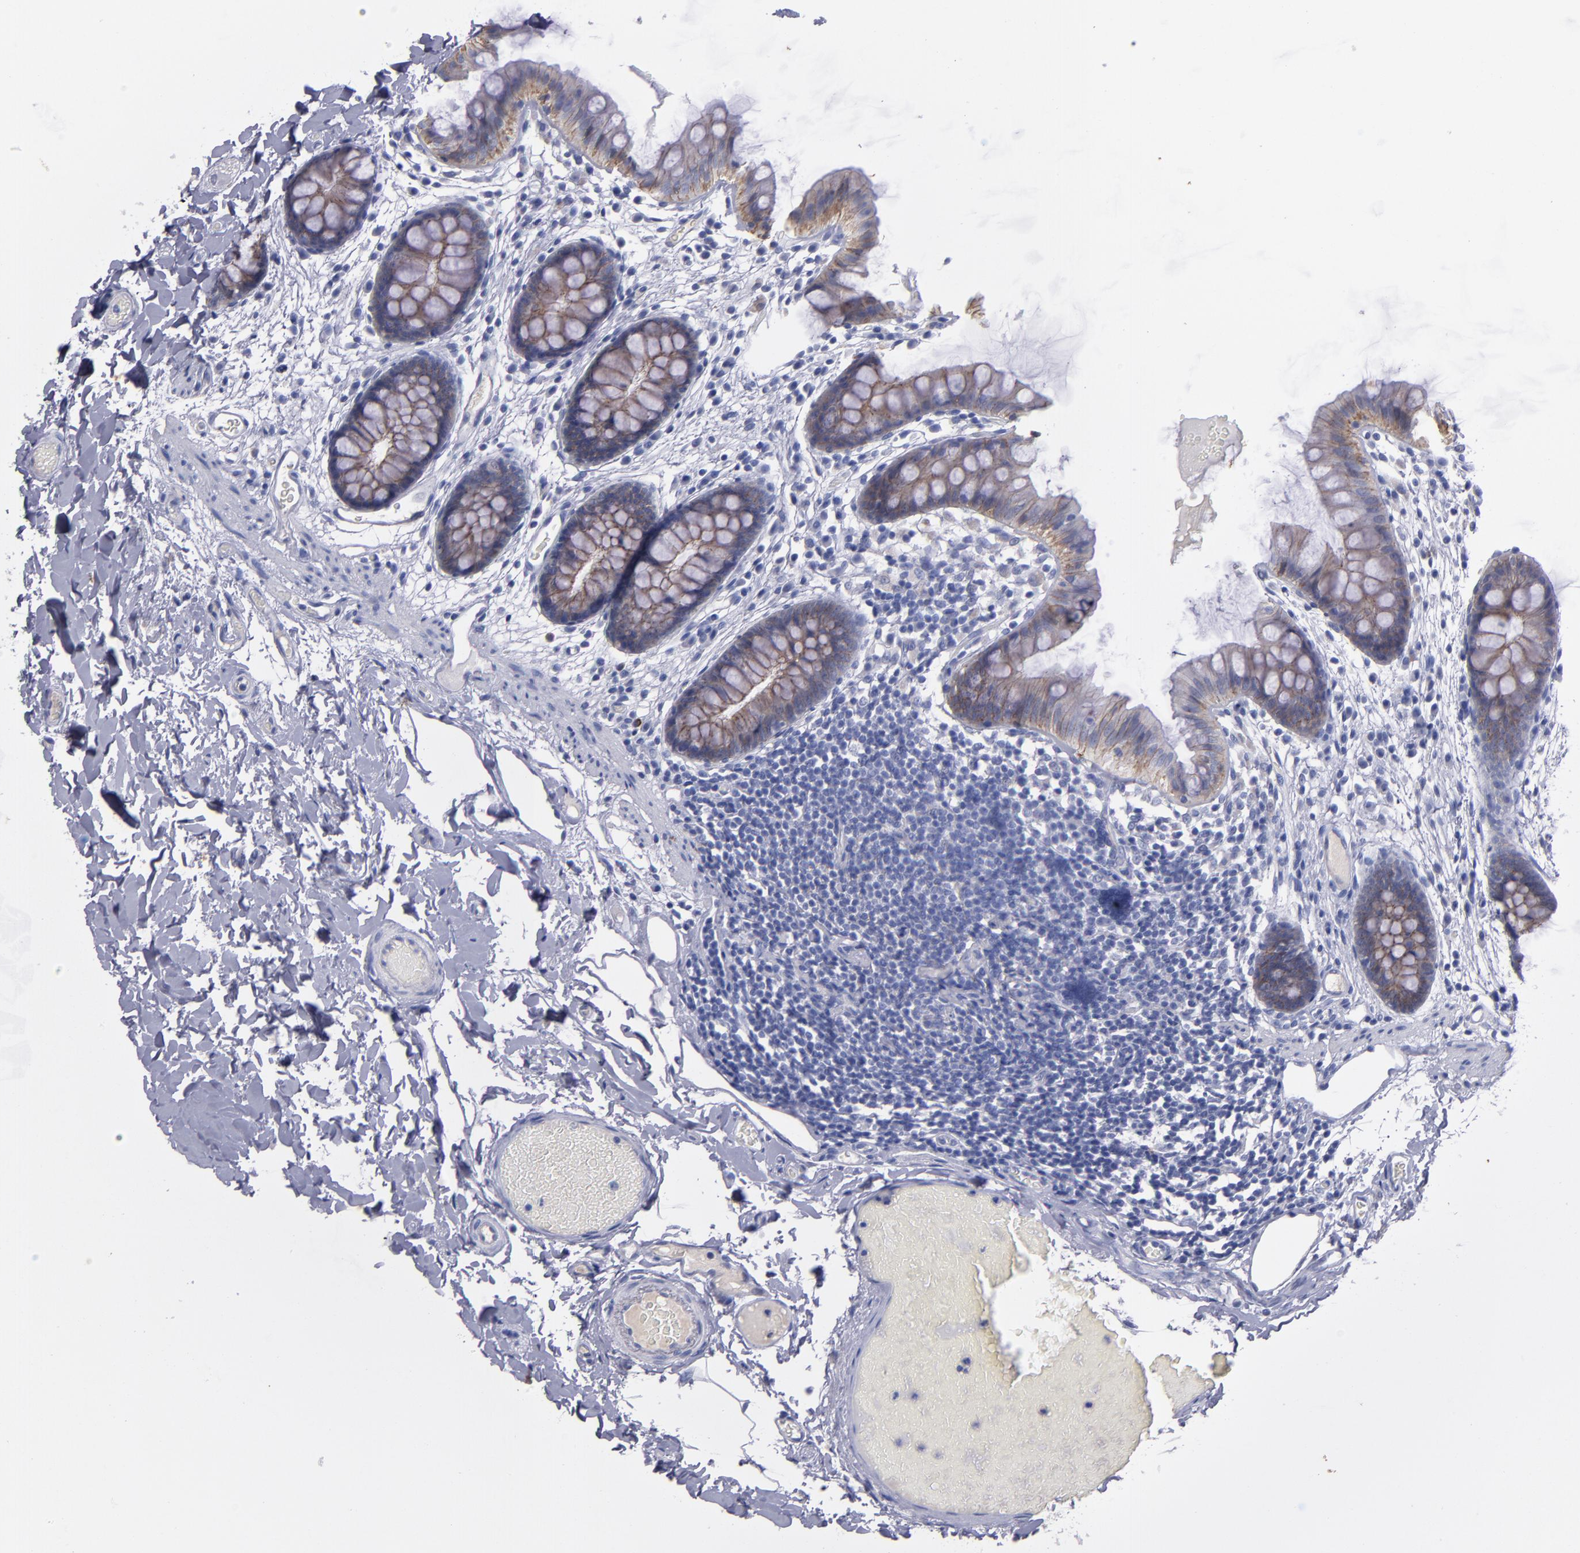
{"staining": {"intensity": "negative", "quantity": "none", "location": "none"}, "tissue": "colon", "cell_type": "Endothelial cells", "image_type": "normal", "snomed": [{"axis": "morphology", "description": "Normal tissue, NOS"}, {"axis": "topography", "description": "Smooth muscle"}, {"axis": "topography", "description": "Colon"}], "caption": "Immunohistochemical staining of normal colon displays no significant expression in endothelial cells. (DAB (3,3'-diaminobenzidine) immunohistochemistry (IHC) visualized using brightfield microscopy, high magnification).", "gene": "CDH3", "patient": {"sex": "male", "age": 67}}